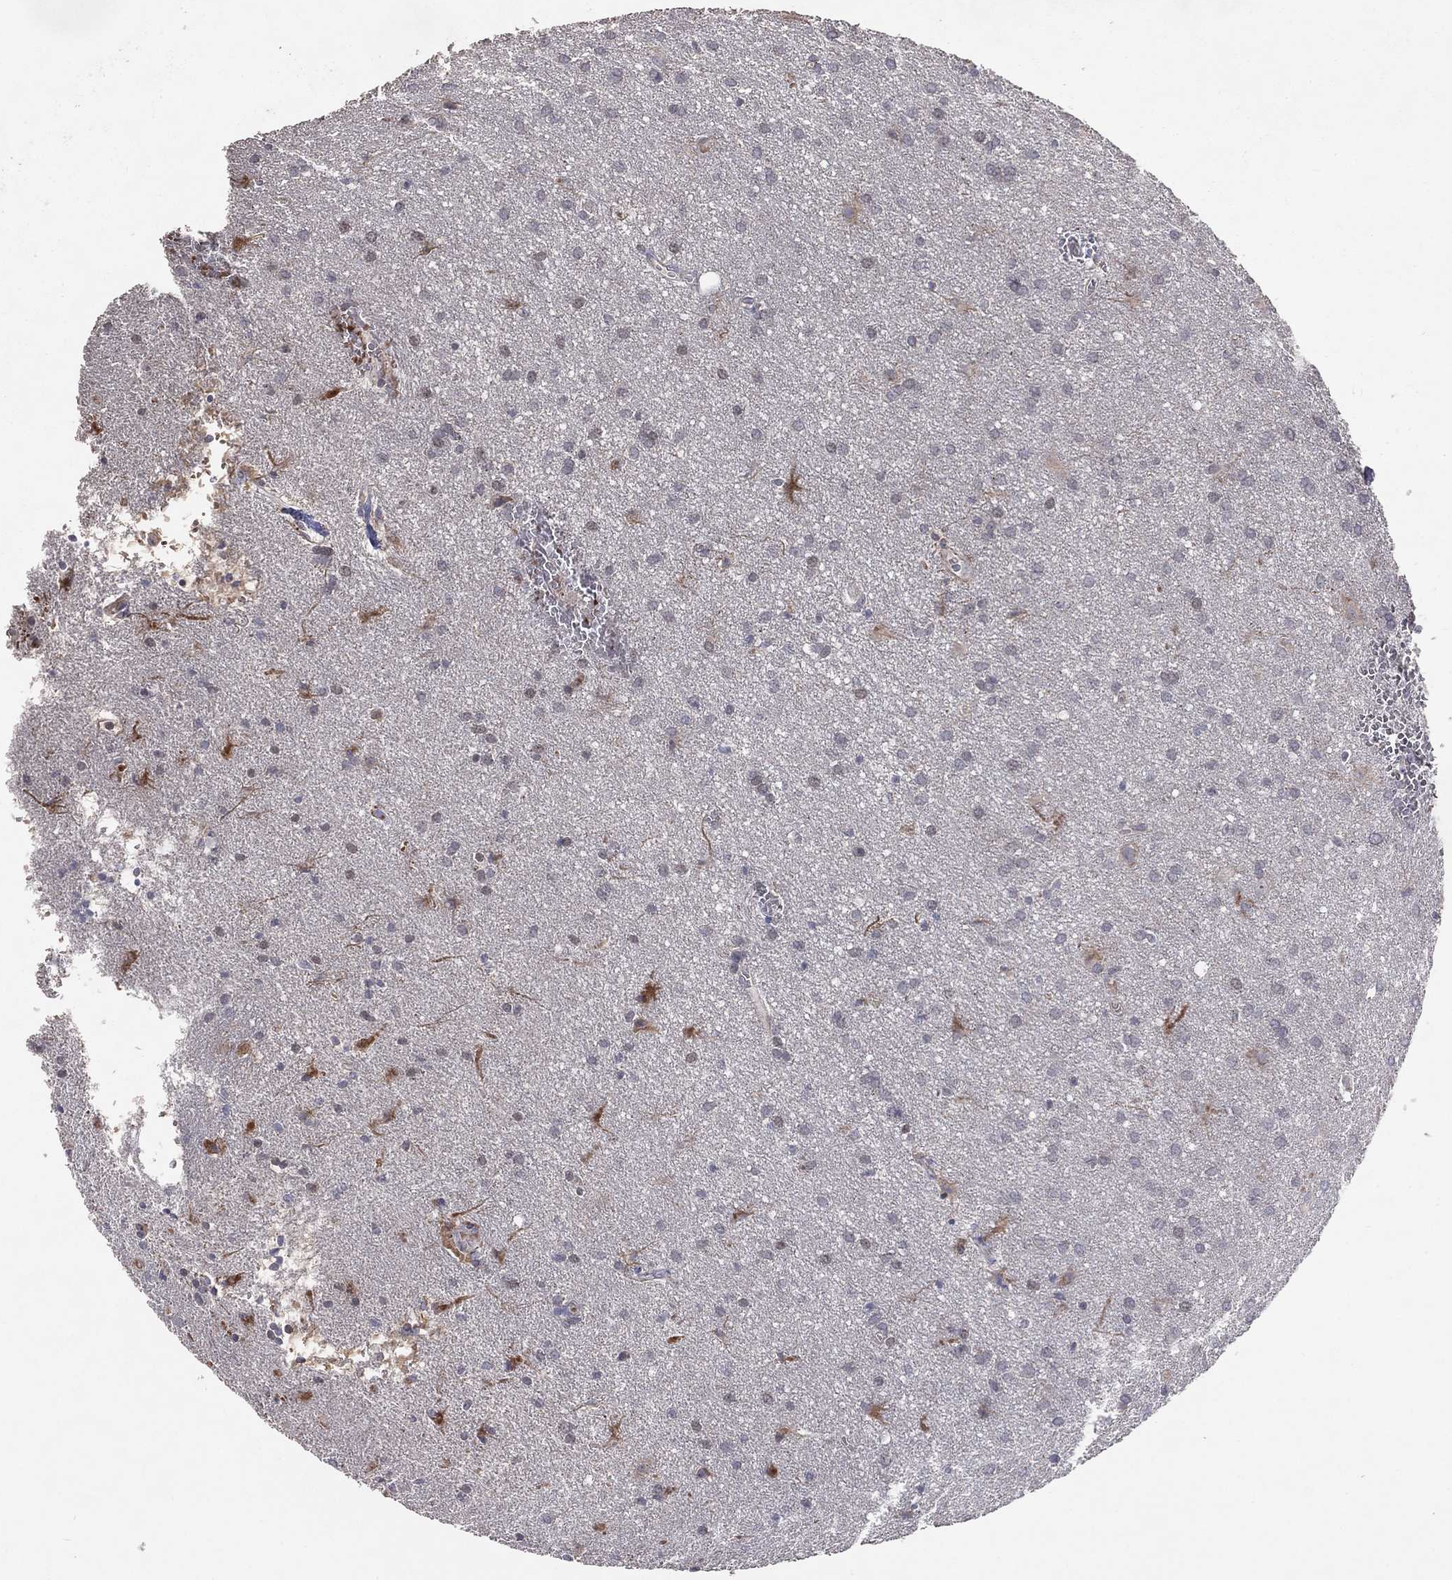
{"staining": {"intensity": "negative", "quantity": "none", "location": "none"}, "tissue": "glioma", "cell_type": "Tumor cells", "image_type": "cancer", "snomed": [{"axis": "morphology", "description": "Glioma, malignant, Low grade"}, {"axis": "topography", "description": "Brain"}], "caption": "Immunohistochemistry image of human malignant glioma (low-grade) stained for a protein (brown), which reveals no expression in tumor cells.", "gene": "DNAH7", "patient": {"sex": "male", "age": 58}}